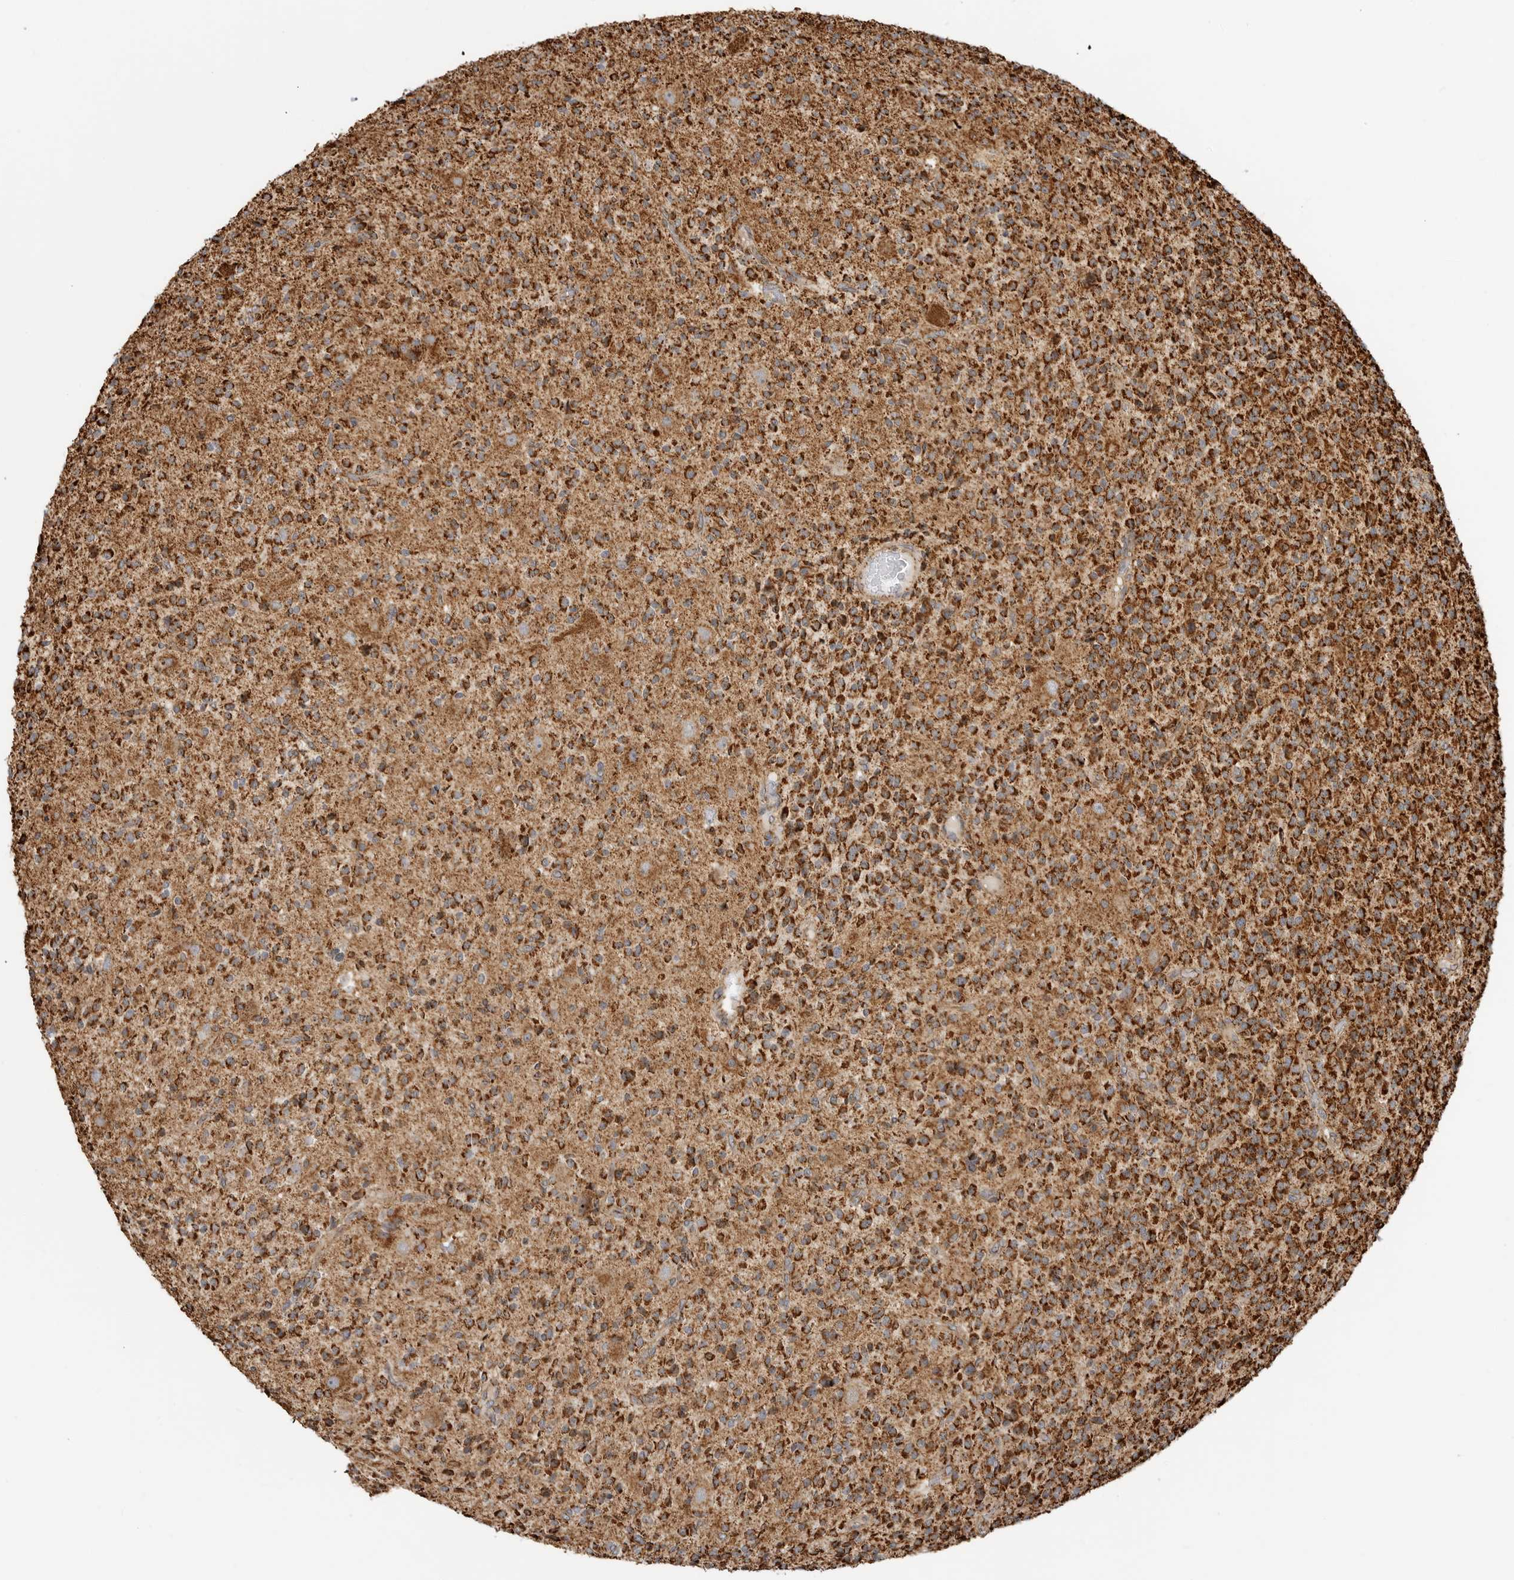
{"staining": {"intensity": "strong", "quantity": ">75%", "location": "cytoplasmic/membranous"}, "tissue": "glioma", "cell_type": "Tumor cells", "image_type": "cancer", "snomed": [{"axis": "morphology", "description": "Glioma, malignant, High grade"}, {"axis": "topography", "description": "Brain"}], "caption": "Brown immunohistochemical staining in human malignant high-grade glioma exhibits strong cytoplasmic/membranous expression in approximately >75% of tumor cells.", "gene": "BMP2K", "patient": {"sex": "male", "age": 34}}